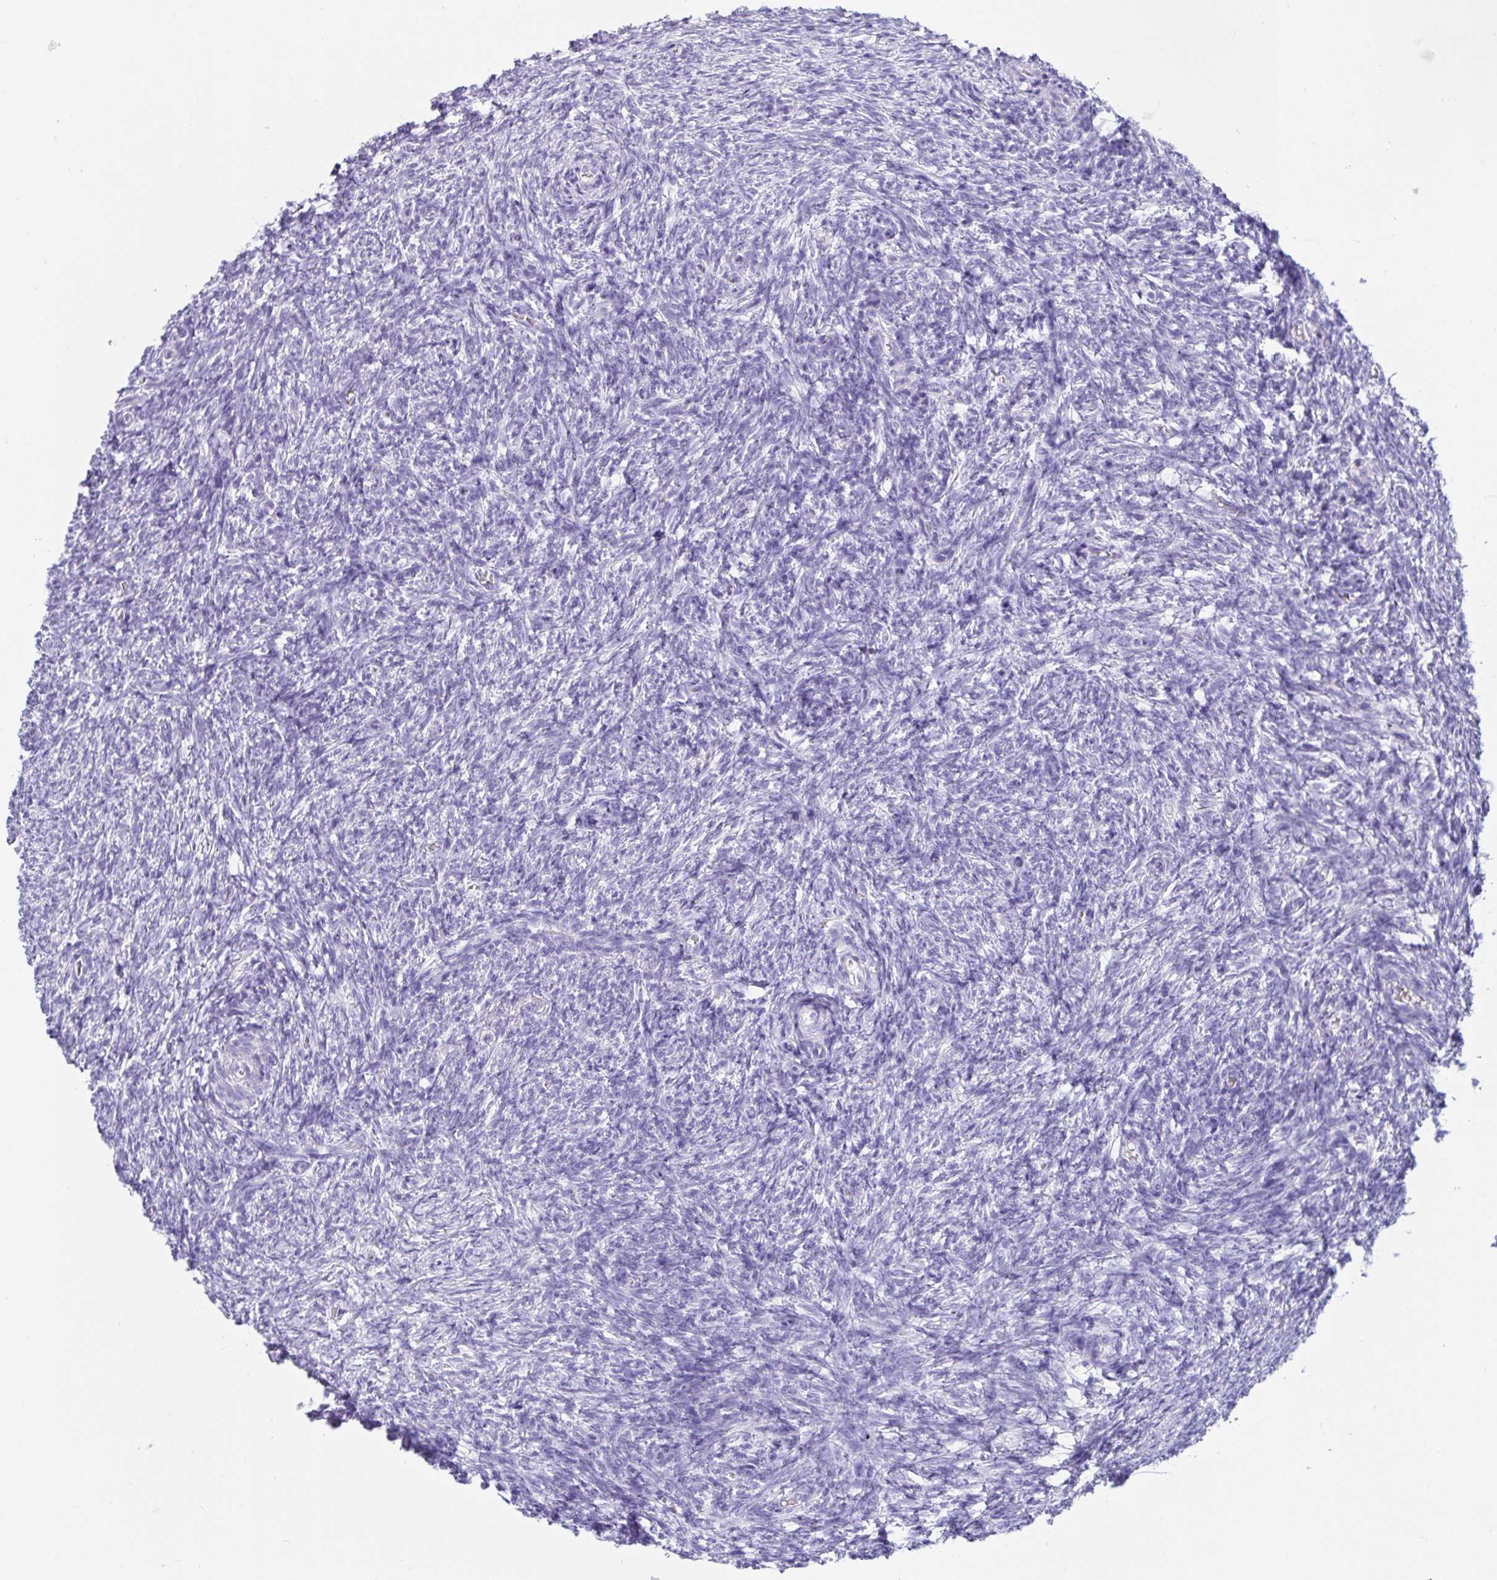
{"staining": {"intensity": "negative", "quantity": "none", "location": "none"}, "tissue": "ovary", "cell_type": "Ovarian stroma cells", "image_type": "normal", "snomed": [{"axis": "morphology", "description": "Normal tissue, NOS"}, {"axis": "topography", "description": "Ovary"}], "caption": "An IHC image of unremarkable ovary is shown. There is no staining in ovarian stroma cells of ovary. Brightfield microscopy of immunohistochemistry stained with DAB (3,3'-diaminobenzidine) (brown) and hematoxylin (blue), captured at high magnification.", "gene": "ZPBP2", "patient": {"sex": "female", "age": 39}}